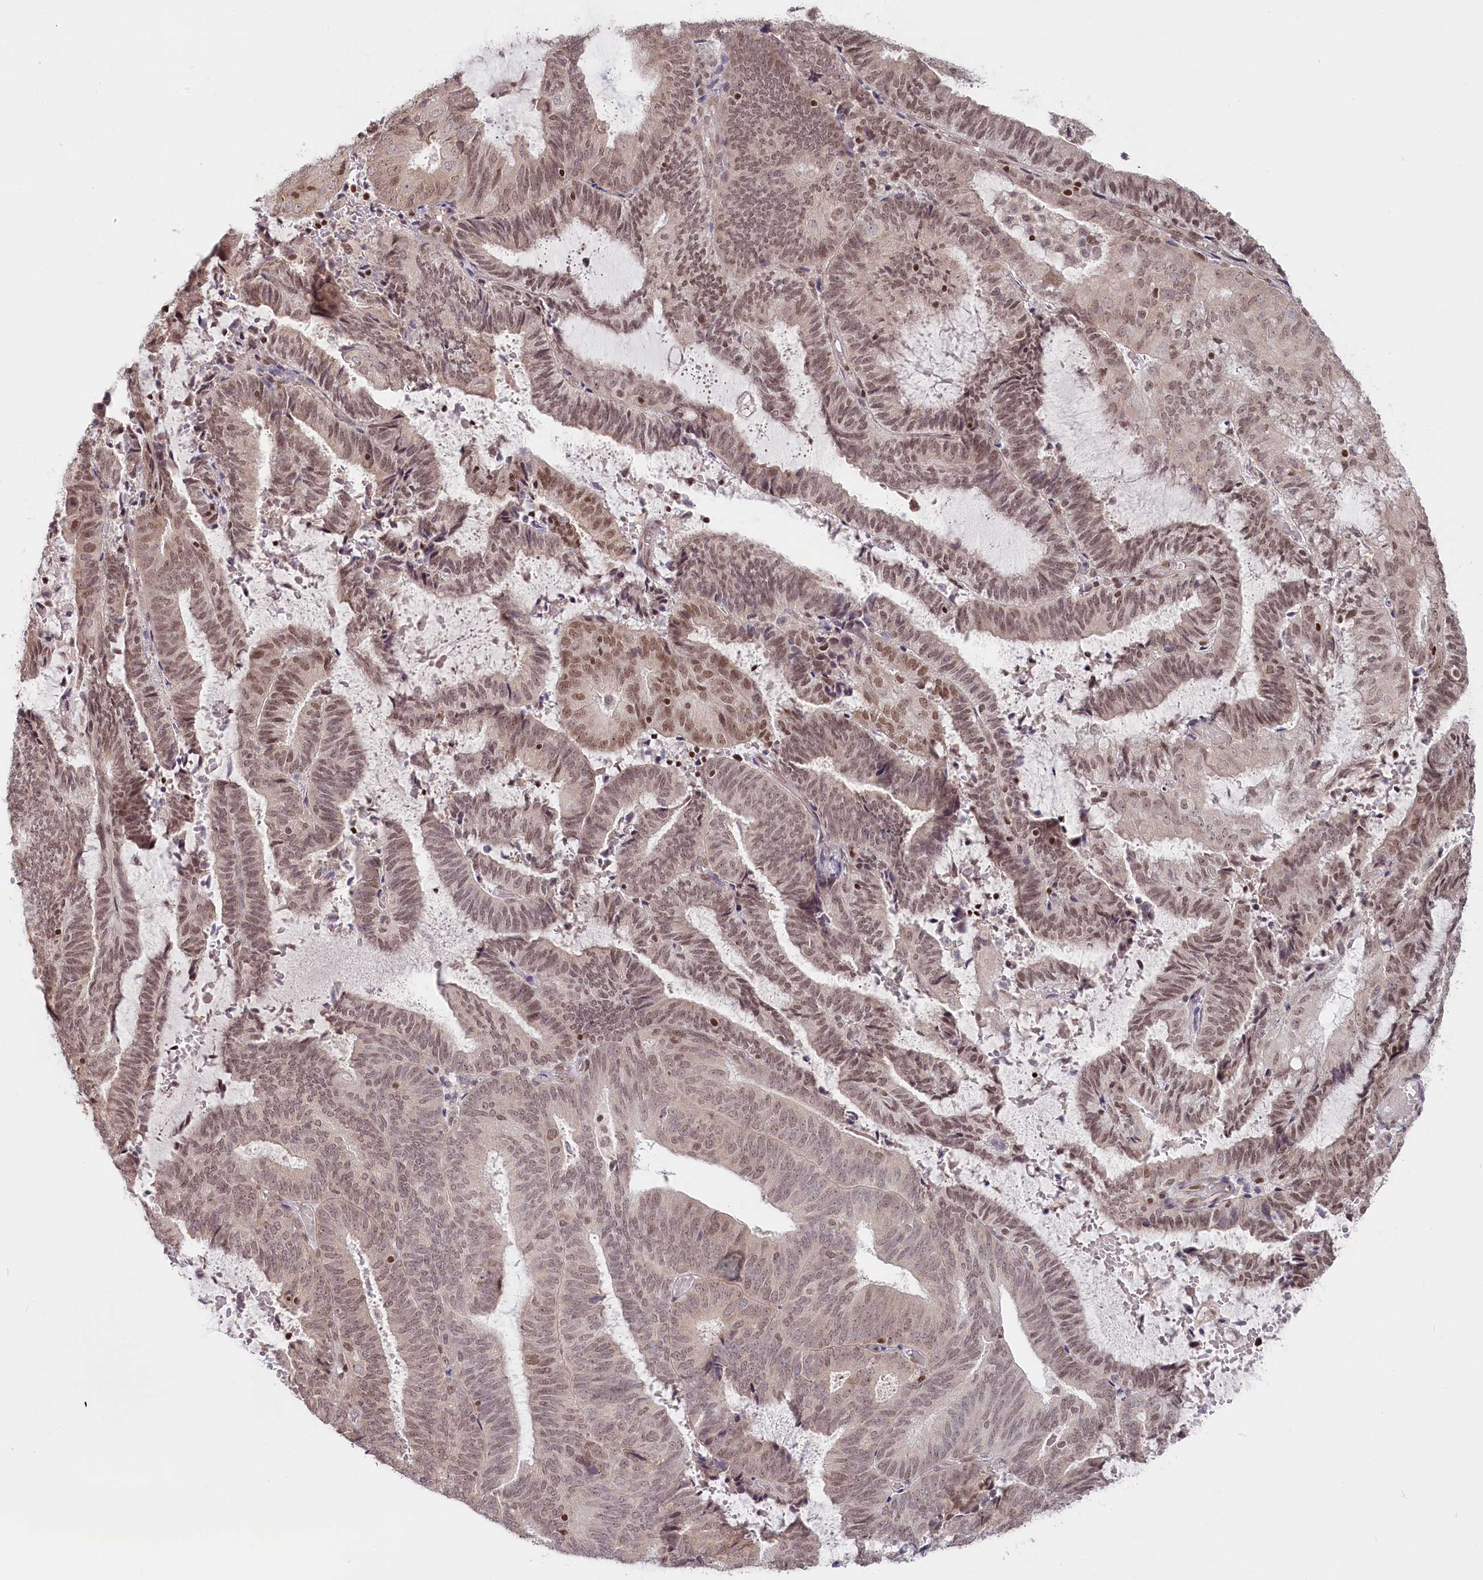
{"staining": {"intensity": "moderate", "quantity": ">75%", "location": "nuclear"}, "tissue": "endometrial cancer", "cell_type": "Tumor cells", "image_type": "cancer", "snomed": [{"axis": "morphology", "description": "Adenocarcinoma, NOS"}, {"axis": "topography", "description": "Endometrium"}], "caption": "High-magnification brightfield microscopy of adenocarcinoma (endometrial) stained with DAB (3,3'-diaminobenzidine) (brown) and counterstained with hematoxylin (blue). tumor cells exhibit moderate nuclear positivity is appreciated in about>75% of cells.", "gene": "CGGBP1", "patient": {"sex": "female", "age": 81}}